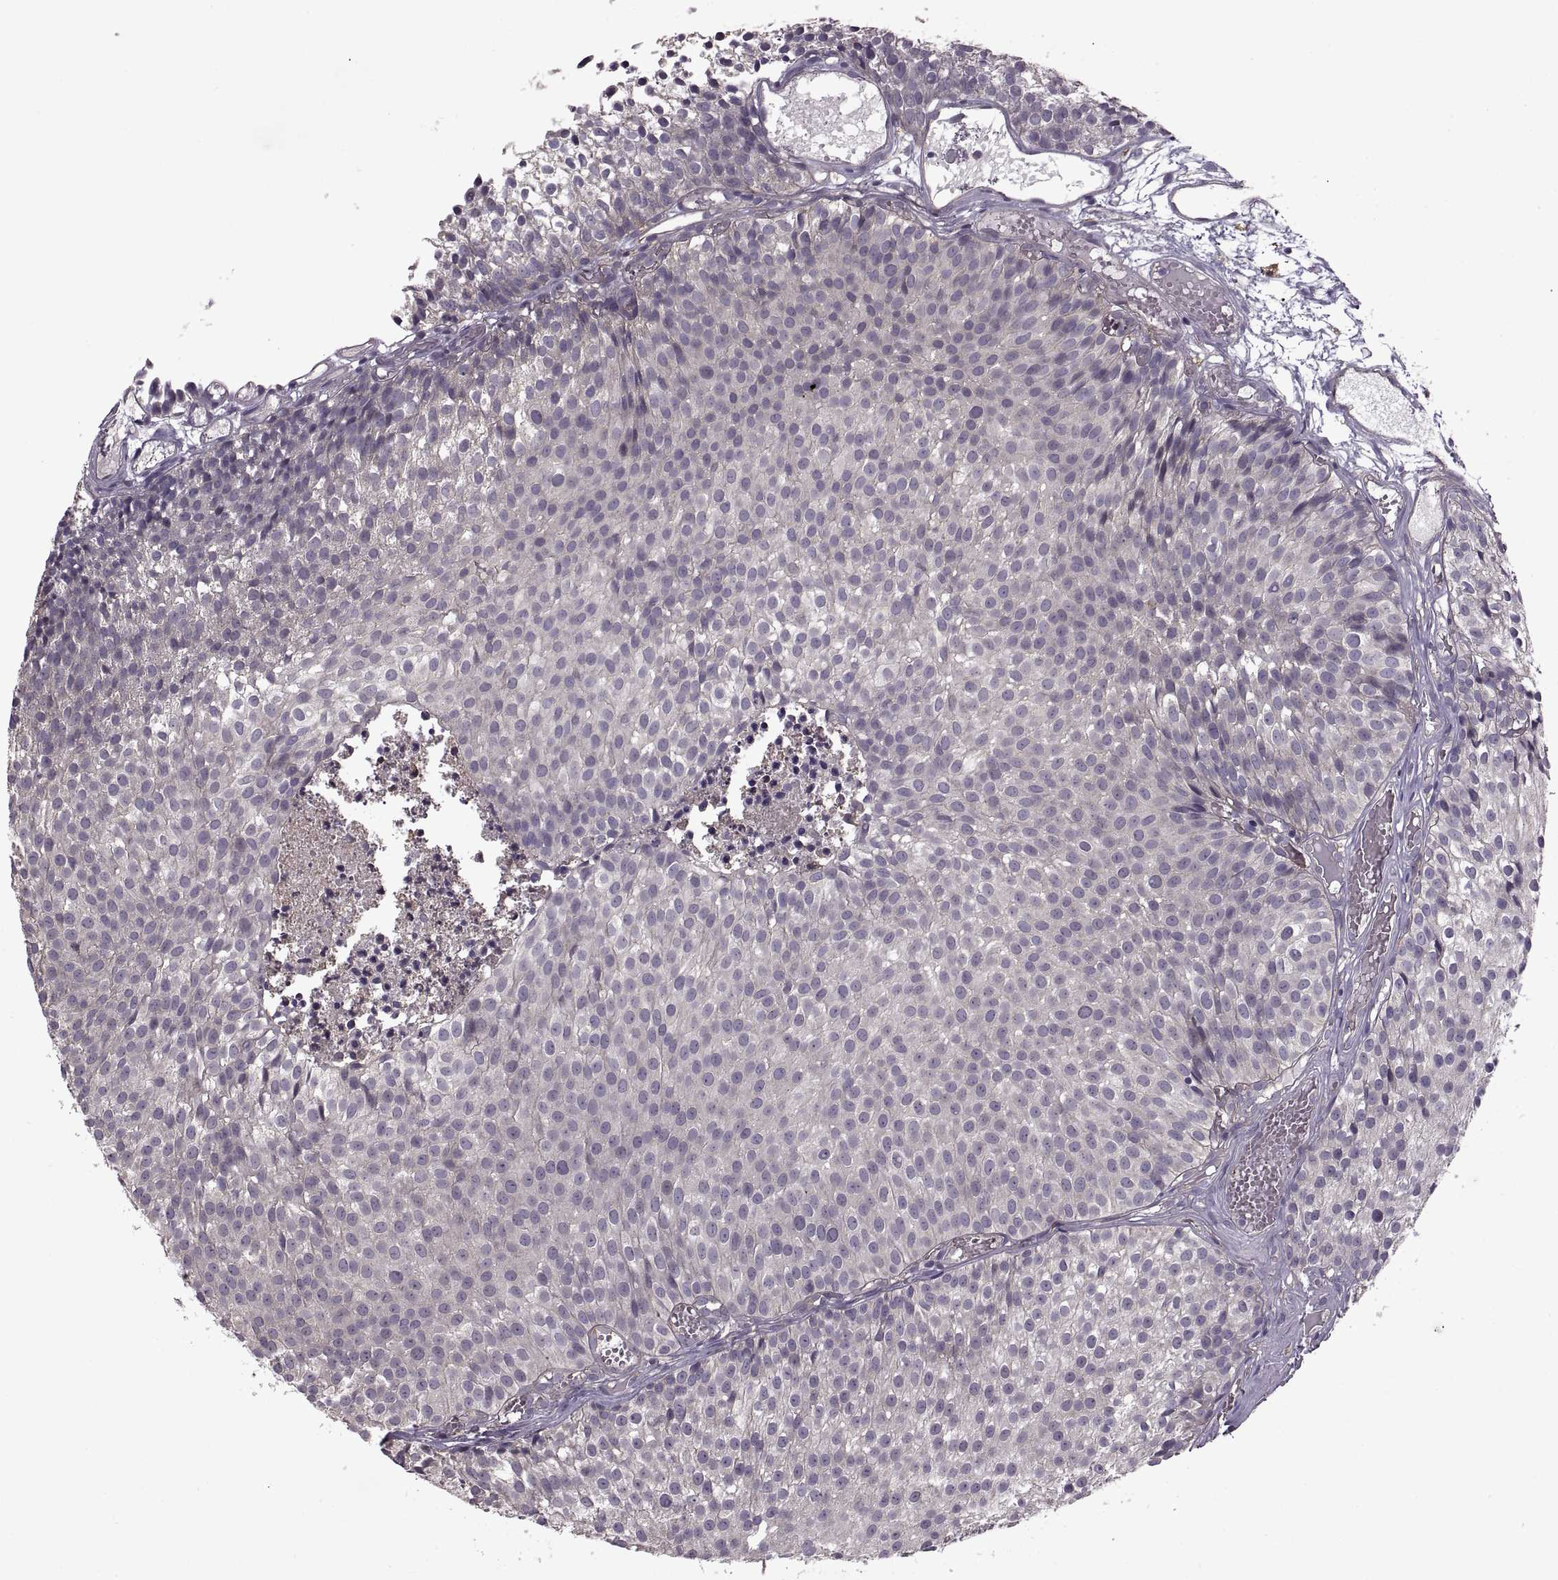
{"staining": {"intensity": "negative", "quantity": "none", "location": "none"}, "tissue": "urothelial cancer", "cell_type": "Tumor cells", "image_type": "cancer", "snomed": [{"axis": "morphology", "description": "Urothelial carcinoma, Low grade"}, {"axis": "topography", "description": "Urinary bladder"}], "caption": "Photomicrograph shows no significant protein expression in tumor cells of urothelial cancer.", "gene": "PIERCE1", "patient": {"sex": "male", "age": 63}}